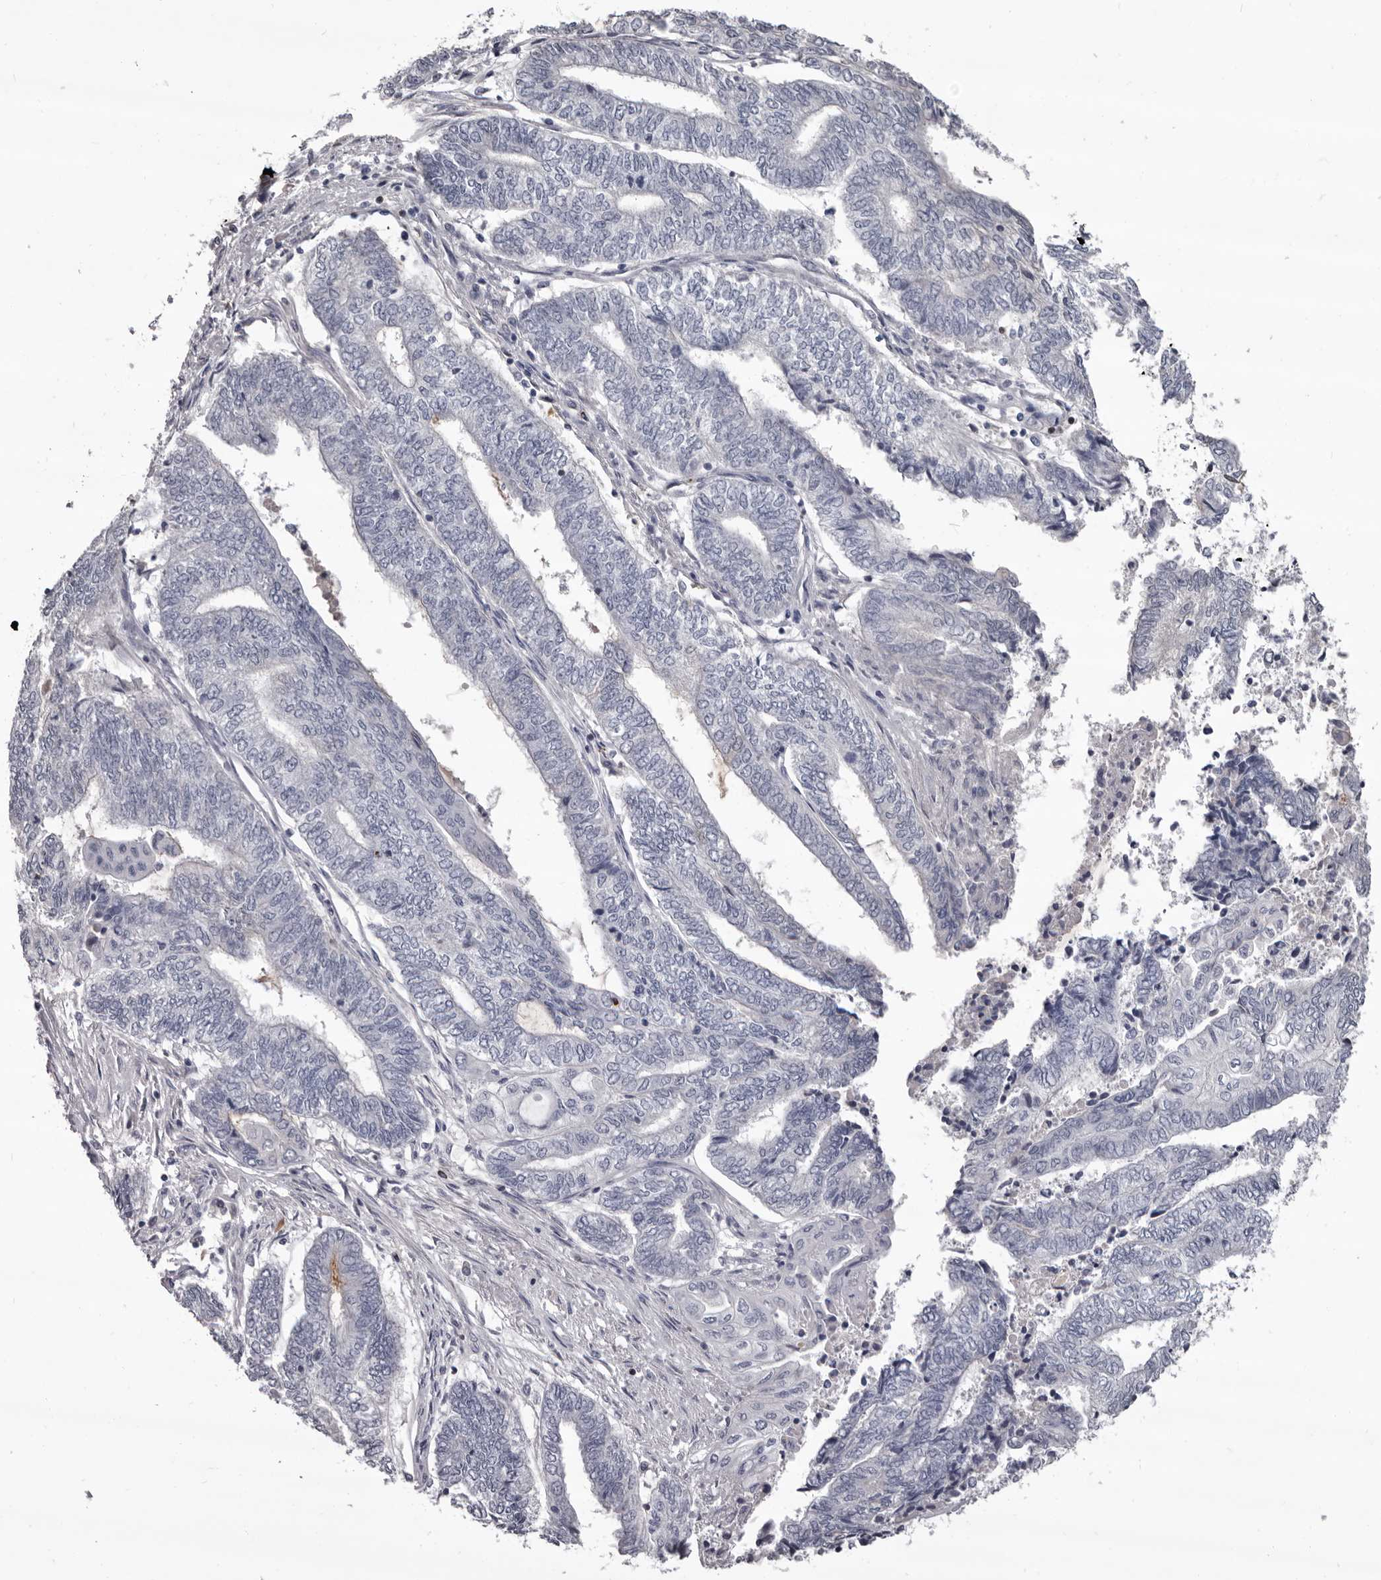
{"staining": {"intensity": "negative", "quantity": "none", "location": "none"}, "tissue": "endometrial cancer", "cell_type": "Tumor cells", "image_type": "cancer", "snomed": [{"axis": "morphology", "description": "Adenocarcinoma, NOS"}, {"axis": "topography", "description": "Uterus"}, {"axis": "topography", "description": "Endometrium"}], "caption": "This histopathology image is of endometrial cancer stained with immunohistochemistry (IHC) to label a protein in brown with the nuclei are counter-stained blue. There is no expression in tumor cells. The staining was performed using DAB to visualize the protein expression in brown, while the nuclei were stained in blue with hematoxylin (Magnification: 20x).", "gene": "GZMH", "patient": {"sex": "female", "age": 70}}